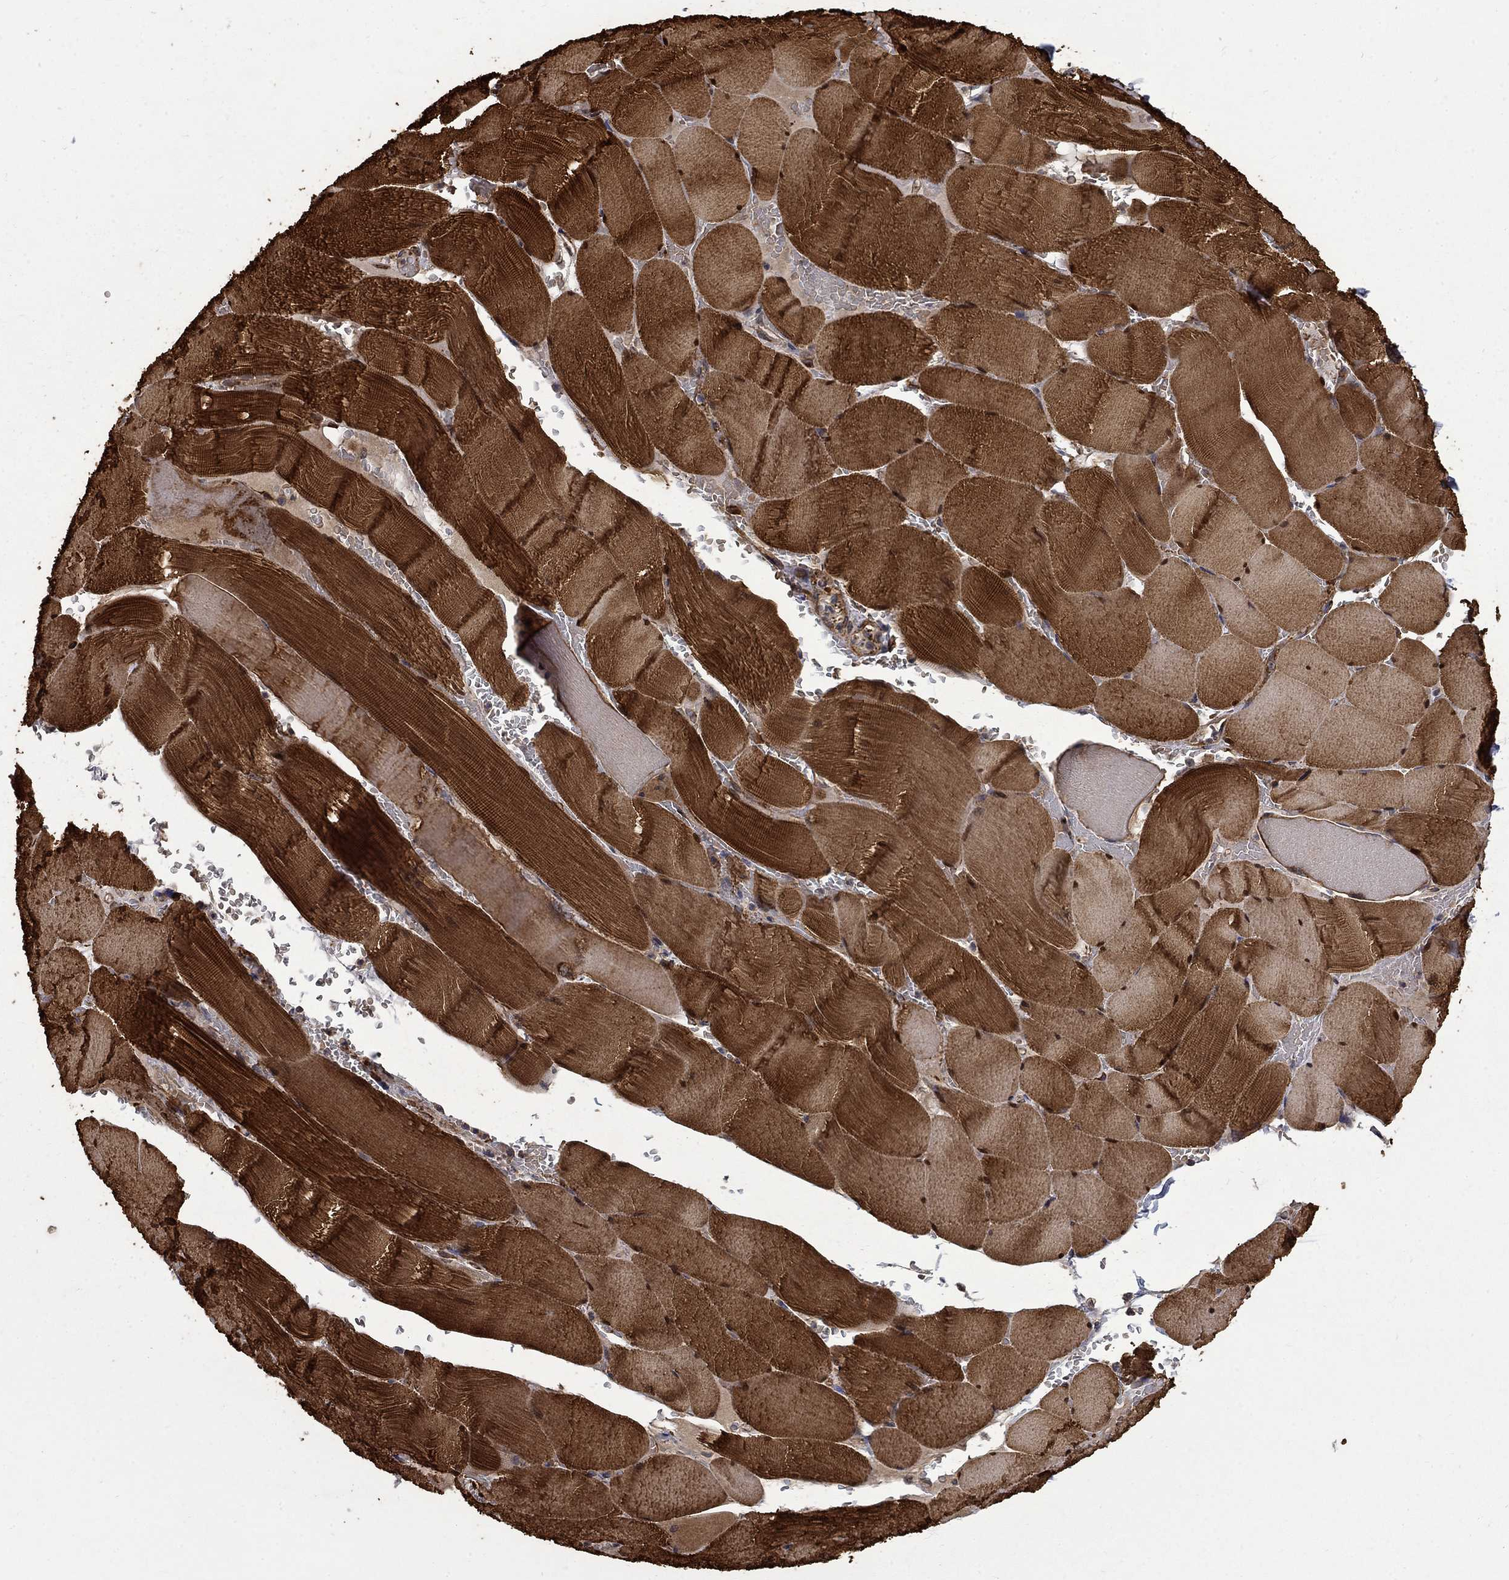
{"staining": {"intensity": "strong", "quantity": ">75%", "location": "cytoplasmic/membranous"}, "tissue": "skeletal muscle", "cell_type": "Myocytes", "image_type": "normal", "snomed": [{"axis": "morphology", "description": "Normal tissue, NOS"}, {"axis": "topography", "description": "Skeletal muscle"}], "caption": "This photomicrograph displays immunohistochemistry (IHC) staining of benign human skeletal muscle, with high strong cytoplasmic/membranous staining in approximately >75% of myocytes.", "gene": "CUTC", "patient": {"sex": "male", "age": 56}}